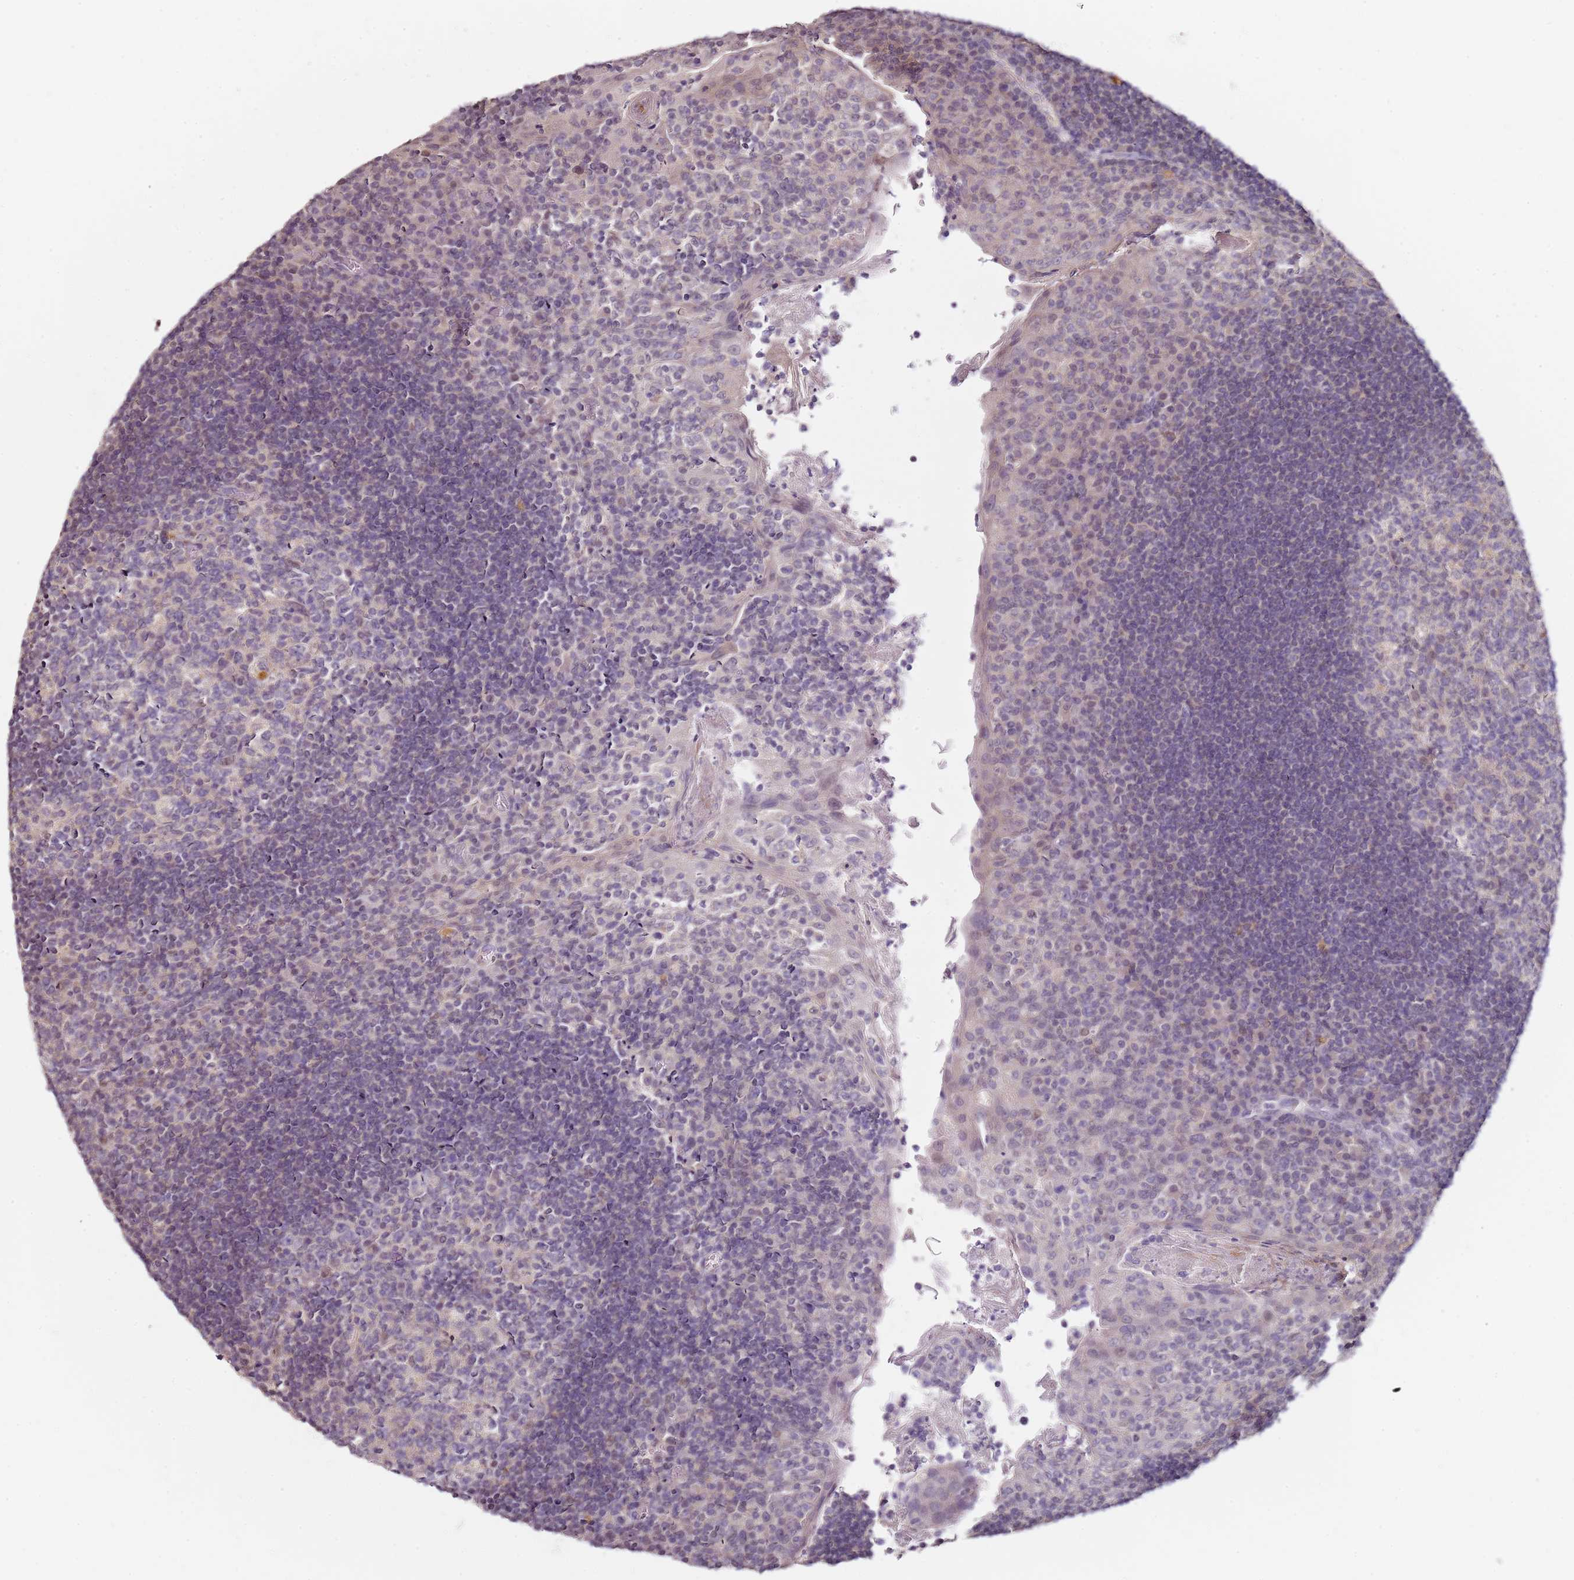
{"staining": {"intensity": "weak", "quantity": "<25%", "location": "cytoplasmic/membranous"}, "tissue": "tonsil", "cell_type": "Germinal center cells", "image_type": "normal", "snomed": [{"axis": "morphology", "description": "Normal tissue, NOS"}, {"axis": "topography", "description": "Tonsil"}], "caption": "IHC of normal tonsil displays no expression in germinal center cells. The staining was performed using DAB (3,3'-diaminobenzidine) to visualize the protein expression in brown, while the nuclei were stained in blue with hematoxylin (Magnification: 20x).", "gene": "MDH1", "patient": {"sex": "male", "age": 17}}